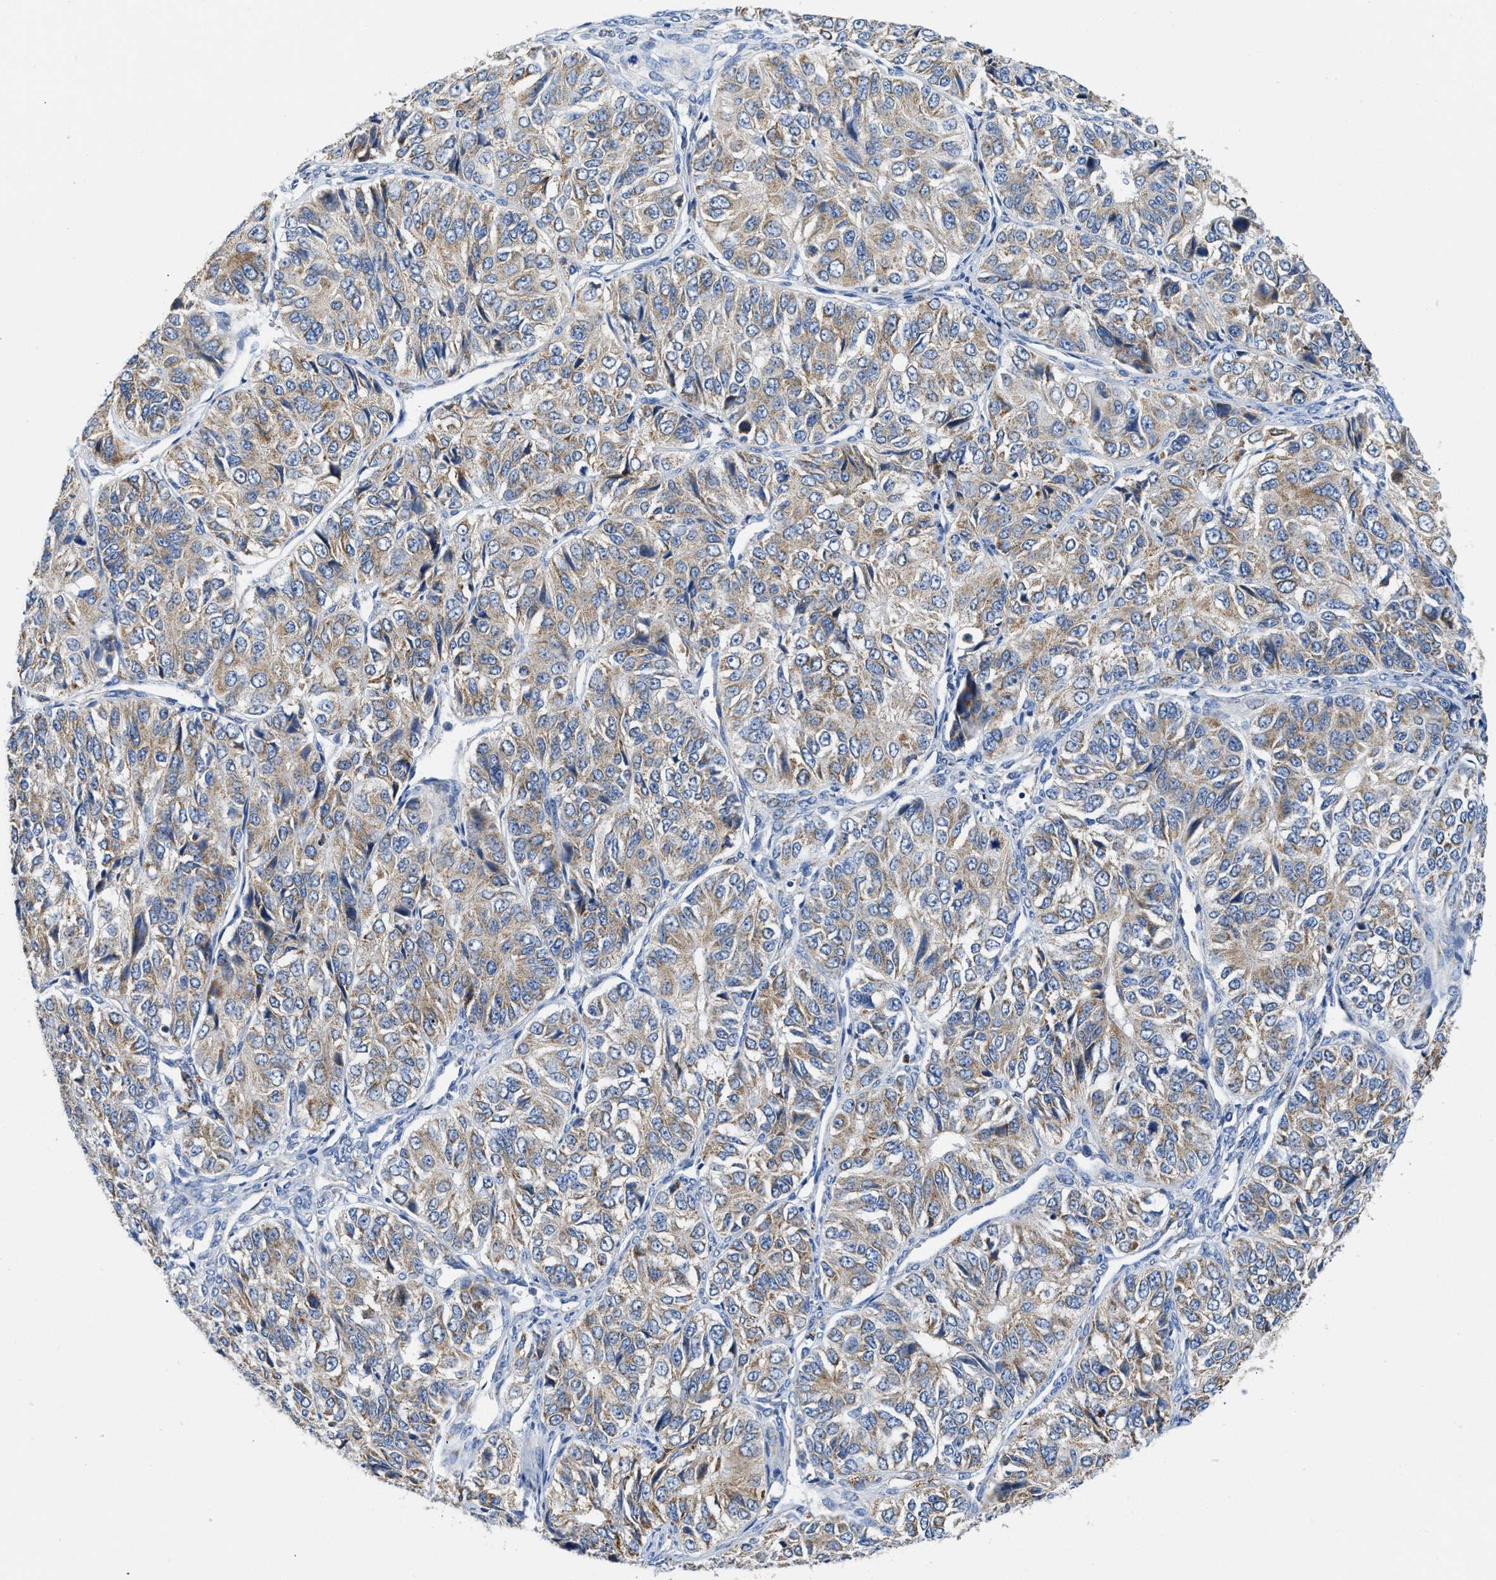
{"staining": {"intensity": "weak", "quantity": ">75%", "location": "cytoplasmic/membranous"}, "tissue": "ovarian cancer", "cell_type": "Tumor cells", "image_type": "cancer", "snomed": [{"axis": "morphology", "description": "Carcinoma, endometroid"}, {"axis": "topography", "description": "Ovary"}], "caption": "Protein expression by IHC shows weak cytoplasmic/membranous positivity in approximately >75% of tumor cells in endometroid carcinoma (ovarian). Nuclei are stained in blue.", "gene": "SLC25A13", "patient": {"sex": "female", "age": 51}}